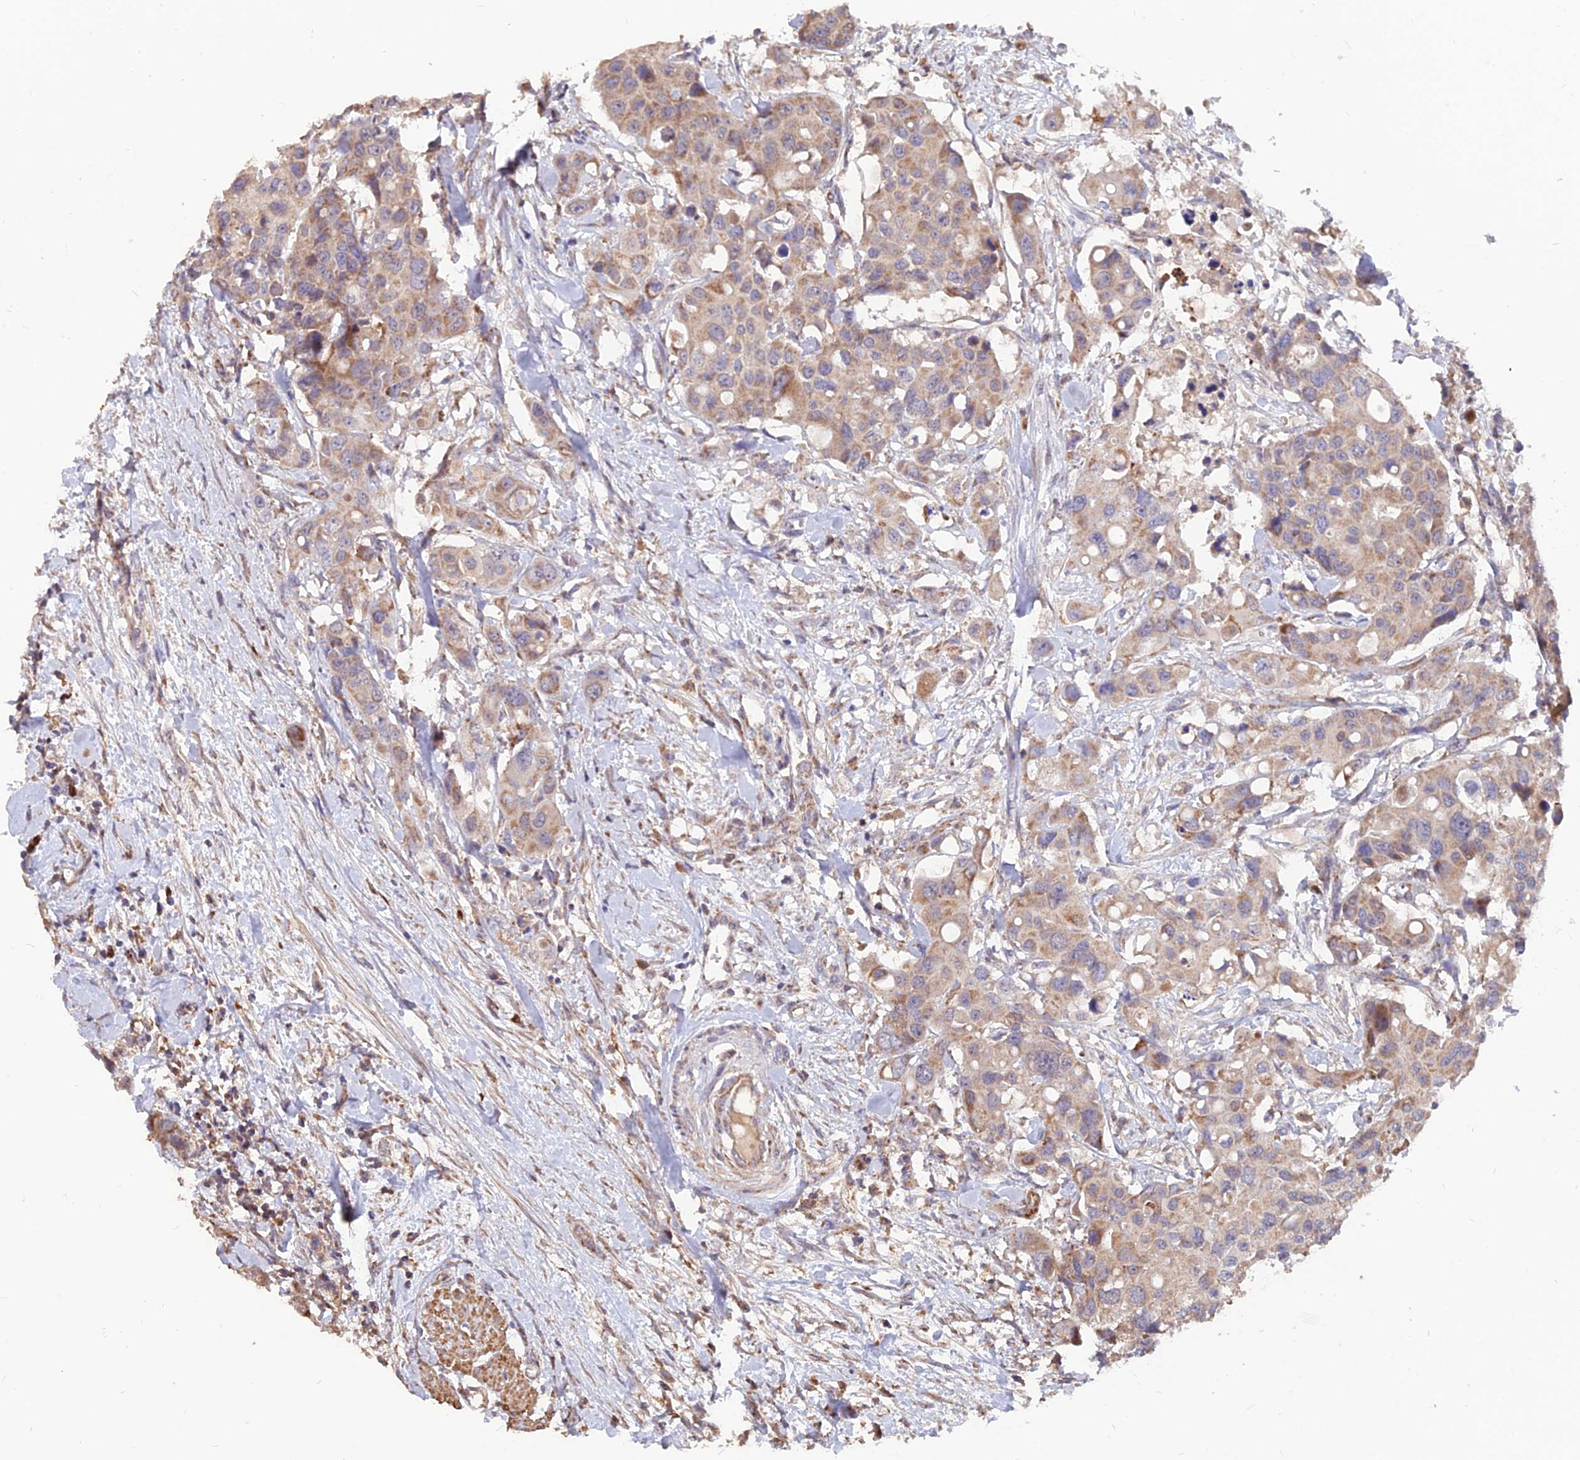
{"staining": {"intensity": "moderate", "quantity": "25%-75%", "location": "cytoplasmic/membranous"}, "tissue": "colorectal cancer", "cell_type": "Tumor cells", "image_type": "cancer", "snomed": [{"axis": "morphology", "description": "Adenocarcinoma, NOS"}, {"axis": "topography", "description": "Colon"}], "caption": "The immunohistochemical stain shows moderate cytoplasmic/membranous positivity in tumor cells of colorectal cancer tissue.", "gene": "IFT22", "patient": {"sex": "male", "age": 77}}